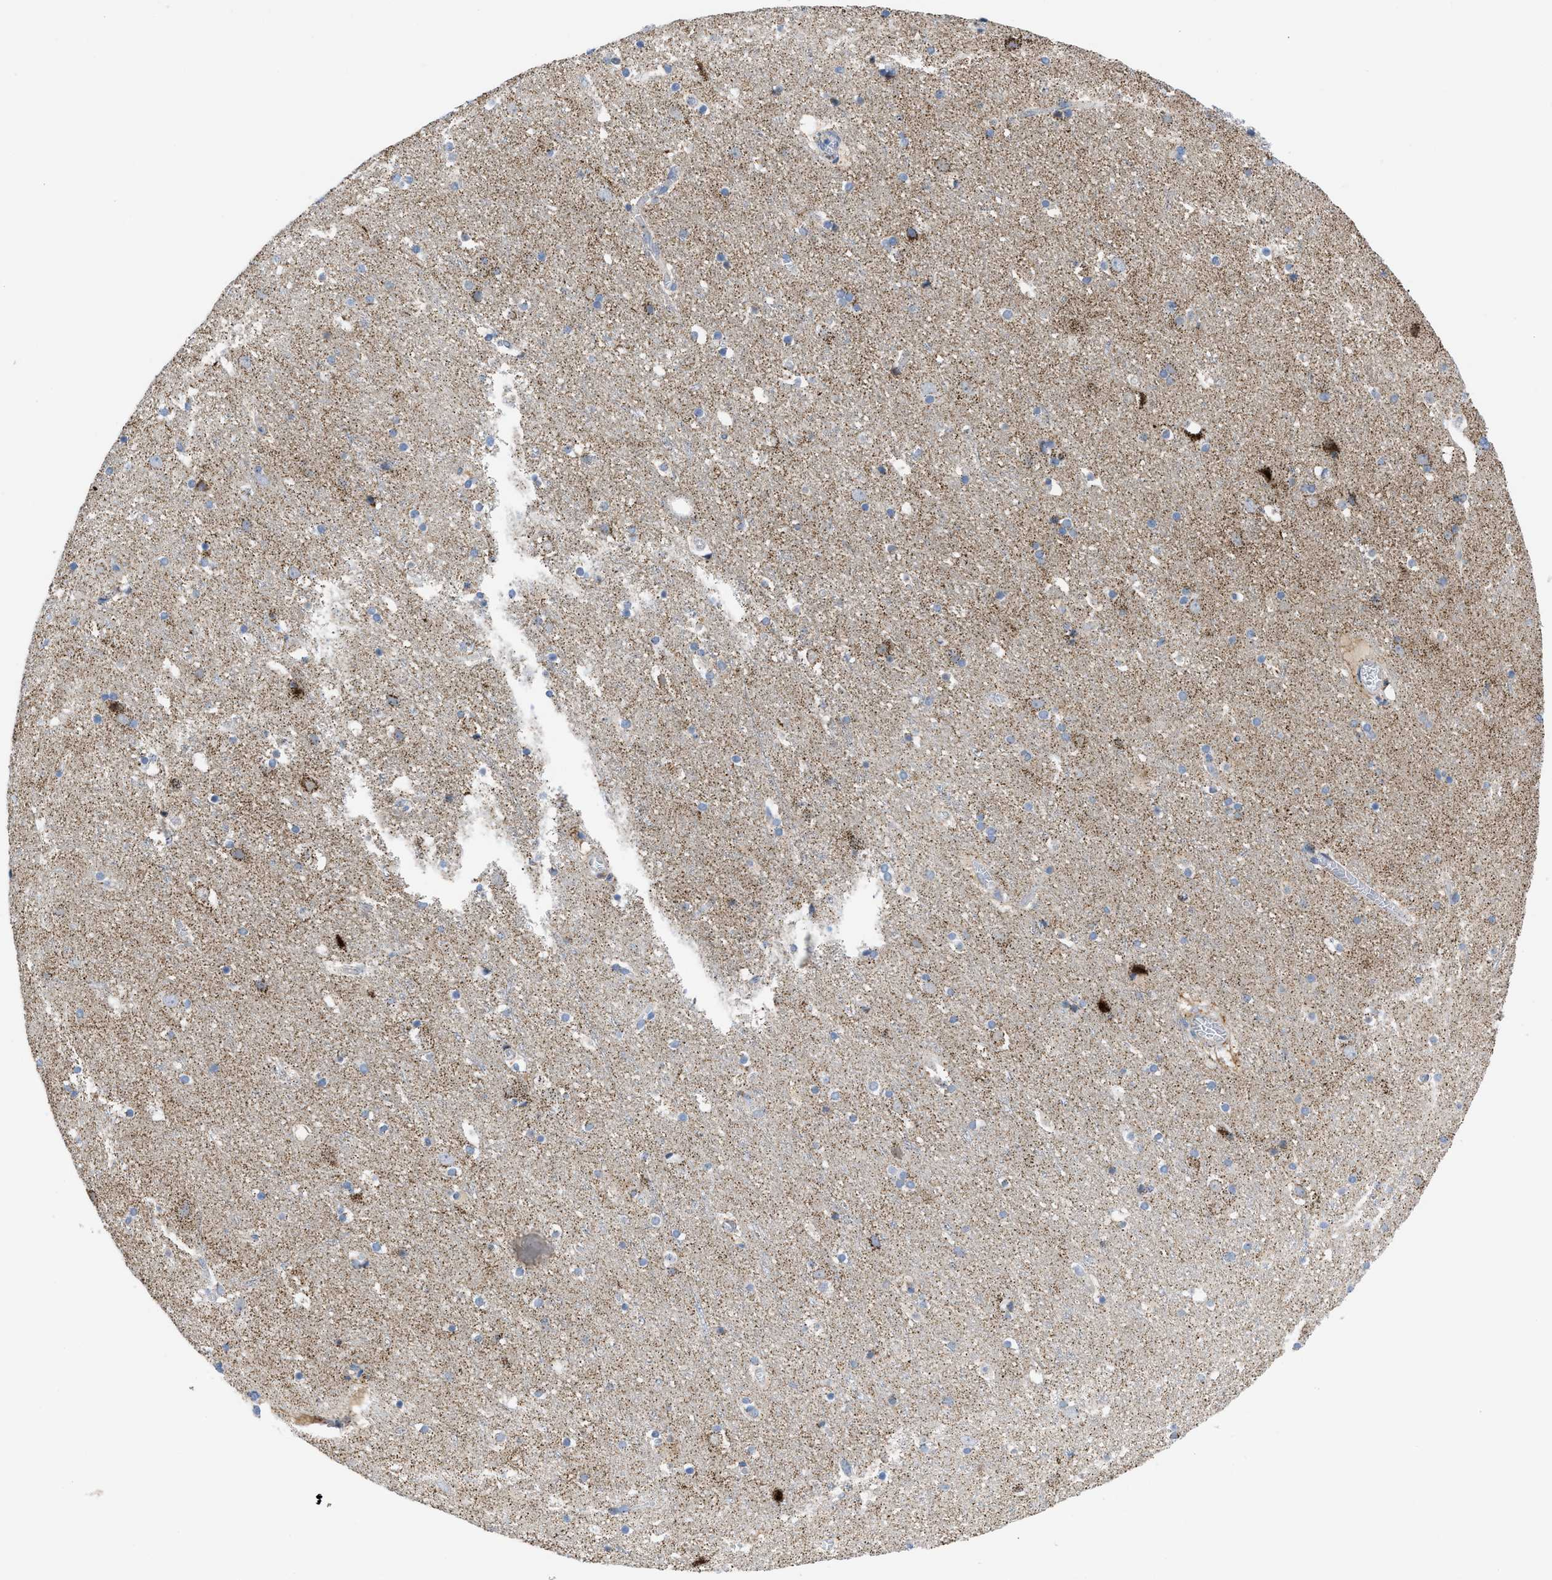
{"staining": {"intensity": "negative", "quantity": "none", "location": "none"}, "tissue": "cerebral cortex", "cell_type": "Endothelial cells", "image_type": "normal", "snomed": [{"axis": "morphology", "description": "Normal tissue, NOS"}, {"axis": "topography", "description": "Cerebral cortex"}], "caption": "Human cerebral cortex stained for a protein using IHC exhibits no expression in endothelial cells.", "gene": "RBBP9", "patient": {"sex": "male", "age": 45}}